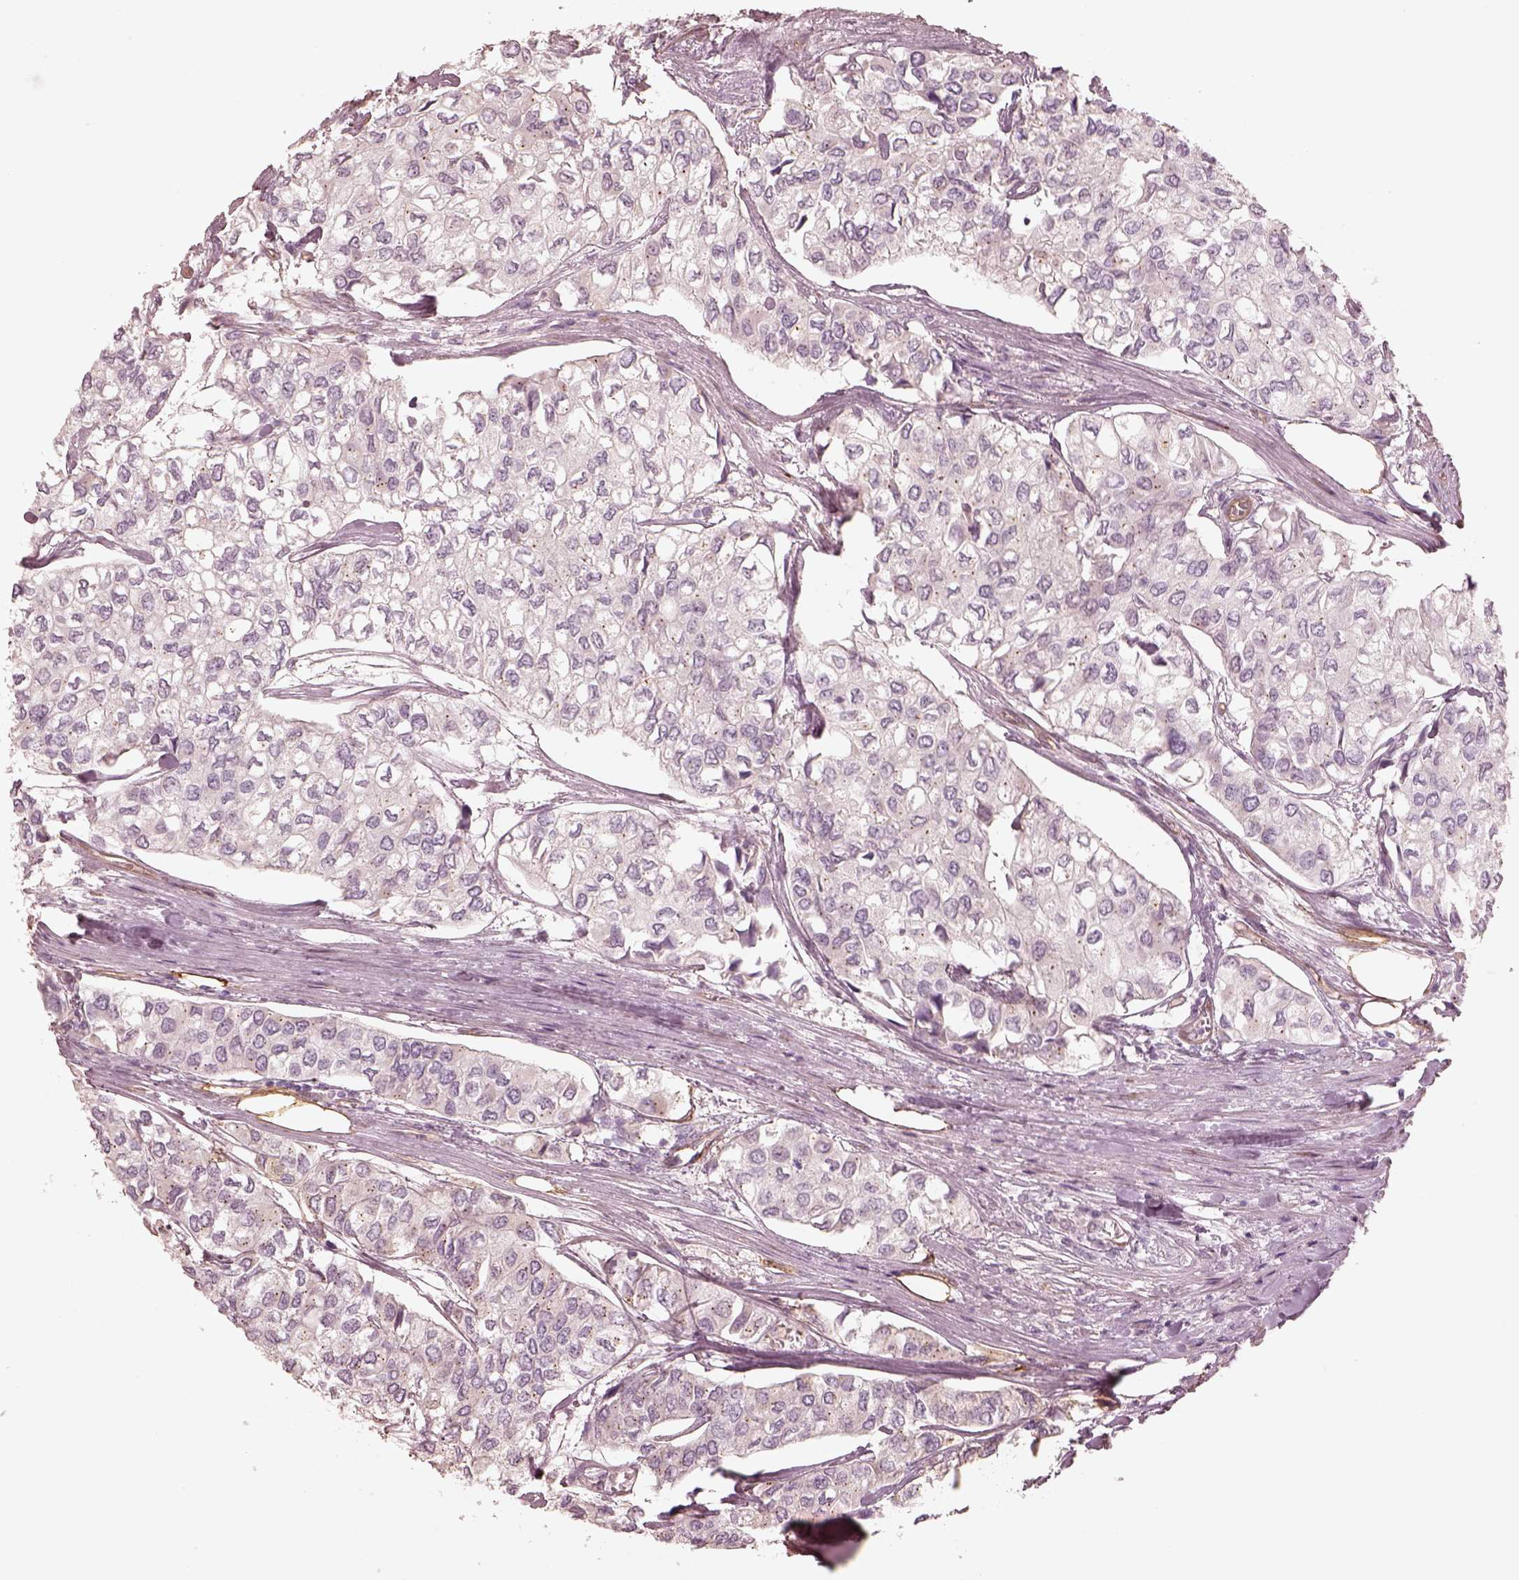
{"staining": {"intensity": "negative", "quantity": "none", "location": "none"}, "tissue": "urothelial cancer", "cell_type": "Tumor cells", "image_type": "cancer", "snomed": [{"axis": "morphology", "description": "Urothelial carcinoma, High grade"}, {"axis": "topography", "description": "Urinary bladder"}], "caption": "There is no significant expression in tumor cells of urothelial cancer.", "gene": "CRYM", "patient": {"sex": "male", "age": 73}}